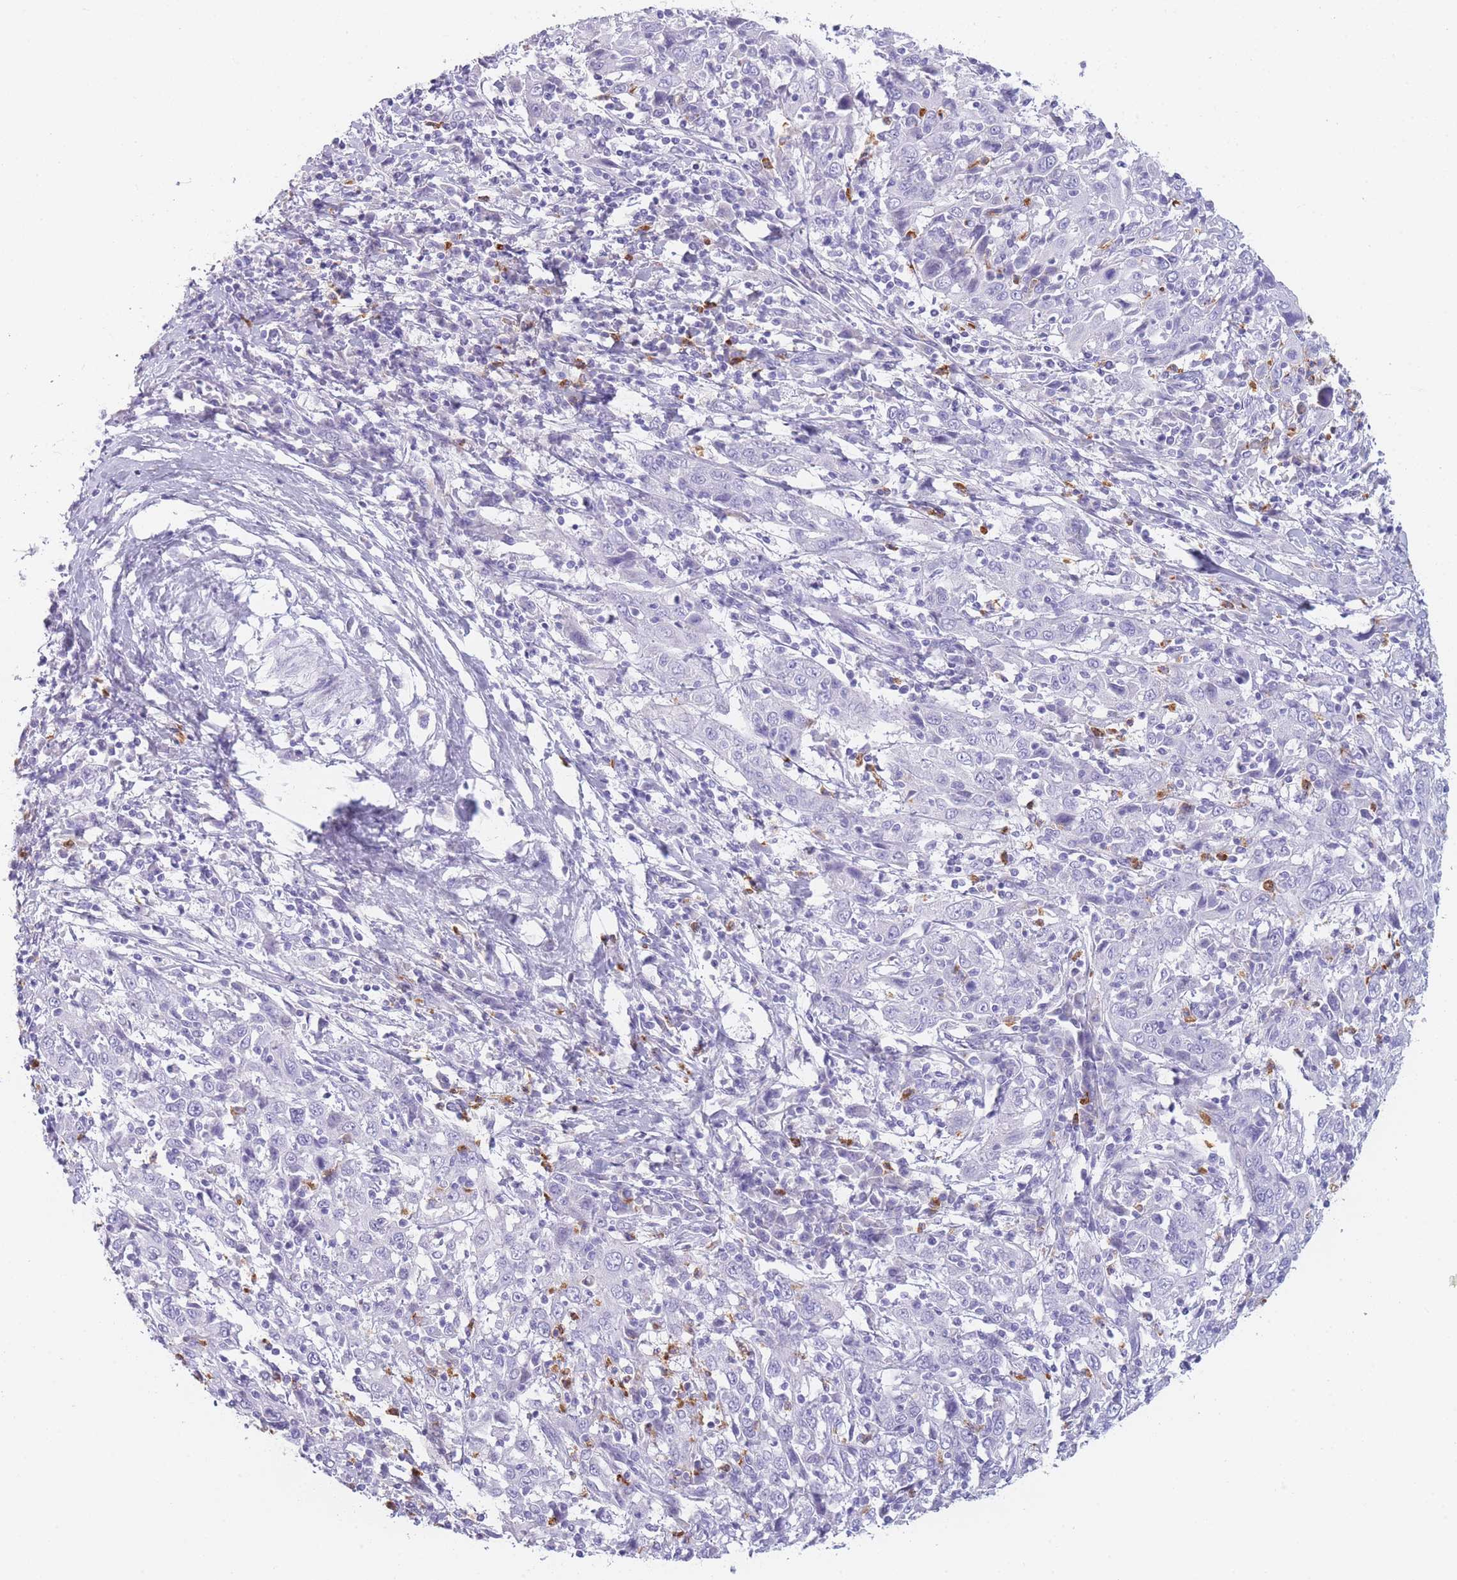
{"staining": {"intensity": "negative", "quantity": "none", "location": "none"}, "tissue": "cervical cancer", "cell_type": "Tumor cells", "image_type": "cancer", "snomed": [{"axis": "morphology", "description": "Squamous cell carcinoma, NOS"}, {"axis": "topography", "description": "Cervix"}], "caption": "An immunohistochemistry micrograph of cervical cancer (squamous cell carcinoma) is shown. There is no staining in tumor cells of cervical cancer (squamous cell carcinoma).", "gene": "ZNF627", "patient": {"sex": "female", "age": 46}}